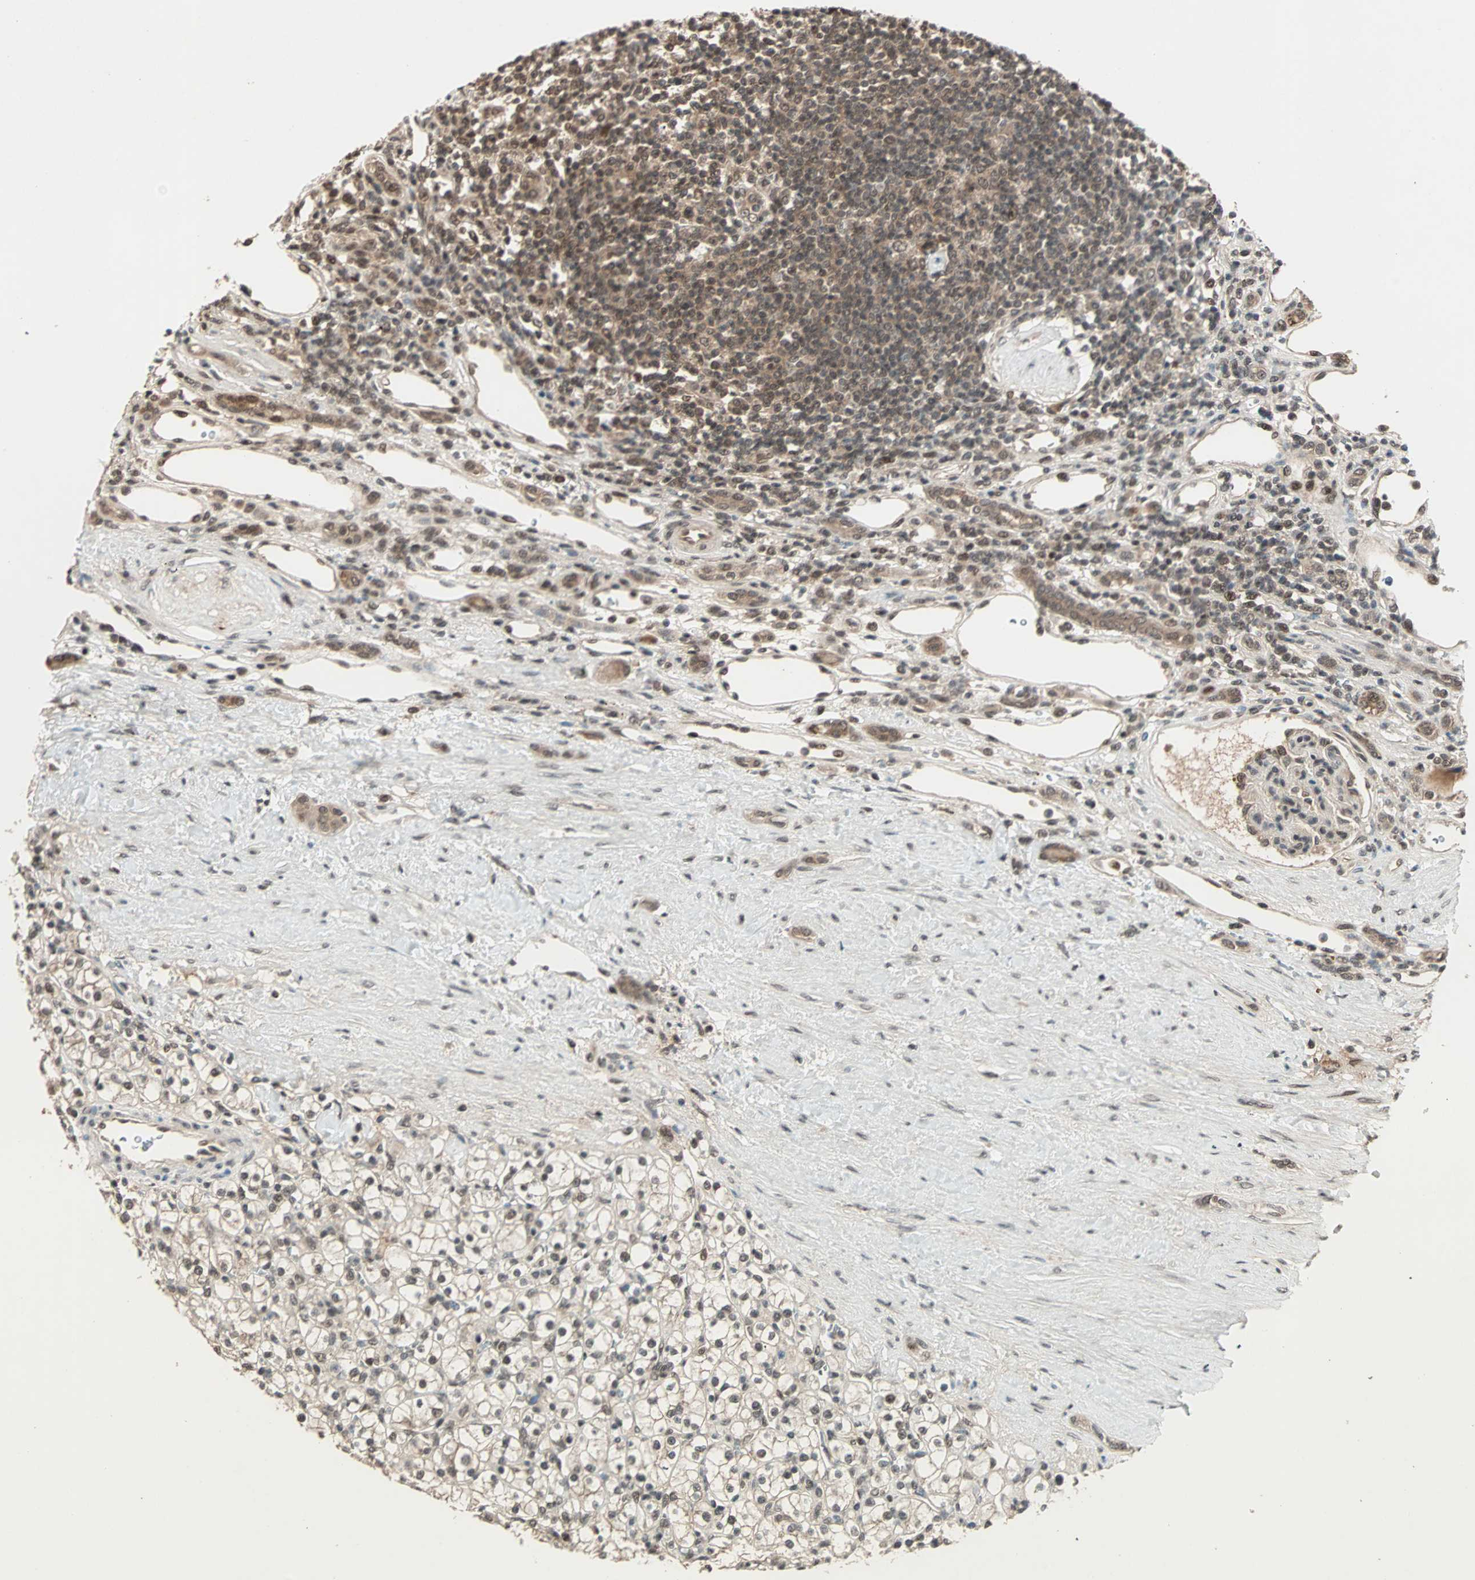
{"staining": {"intensity": "weak", "quantity": "25%-75%", "location": "nuclear"}, "tissue": "renal cancer", "cell_type": "Tumor cells", "image_type": "cancer", "snomed": [{"axis": "morphology", "description": "Normal tissue, NOS"}, {"axis": "morphology", "description": "Adenocarcinoma, NOS"}, {"axis": "topography", "description": "Kidney"}], "caption": "This image exhibits adenocarcinoma (renal) stained with immunohistochemistry to label a protein in brown. The nuclear of tumor cells show weak positivity for the protein. Nuclei are counter-stained blue.", "gene": "ZNF701", "patient": {"sex": "female", "age": 55}}